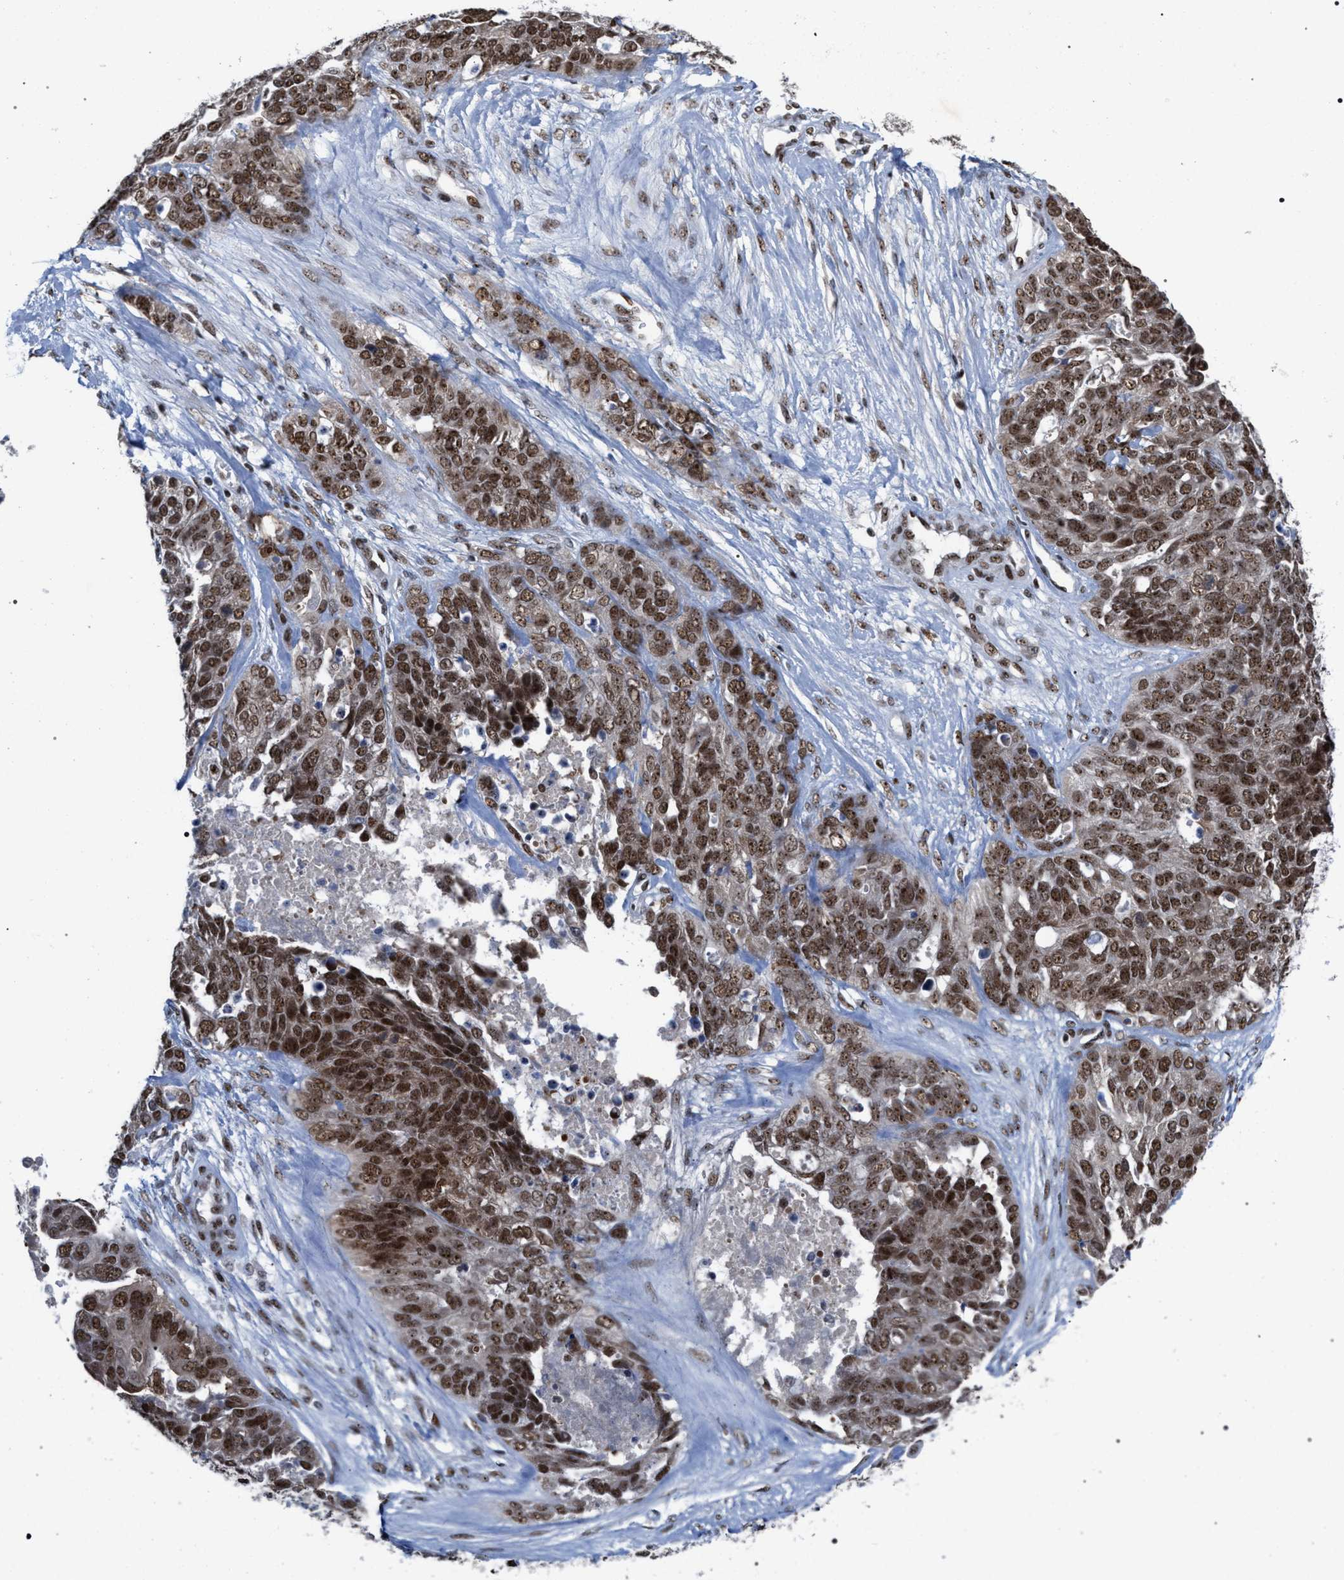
{"staining": {"intensity": "moderate", "quantity": ">75%", "location": "nuclear"}, "tissue": "ovarian cancer", "cell_type": "Tumor cells", "image_type": "cancer", "snomed": [{"axis": "morphology", "description": "Cystadenocarcinoma, serous, NOS"}, {"axis": "topography", "description": "Ovary"}], "caption": "DAB (3,3'-diaminobenzidine) immunohistochemical staining of human ovarian cancer reveals moderate nuclear protein positivity in approximately >75% of tumor cells.", "gene": "SCAF4", "patient": {"sex": "female", "age": 44}}